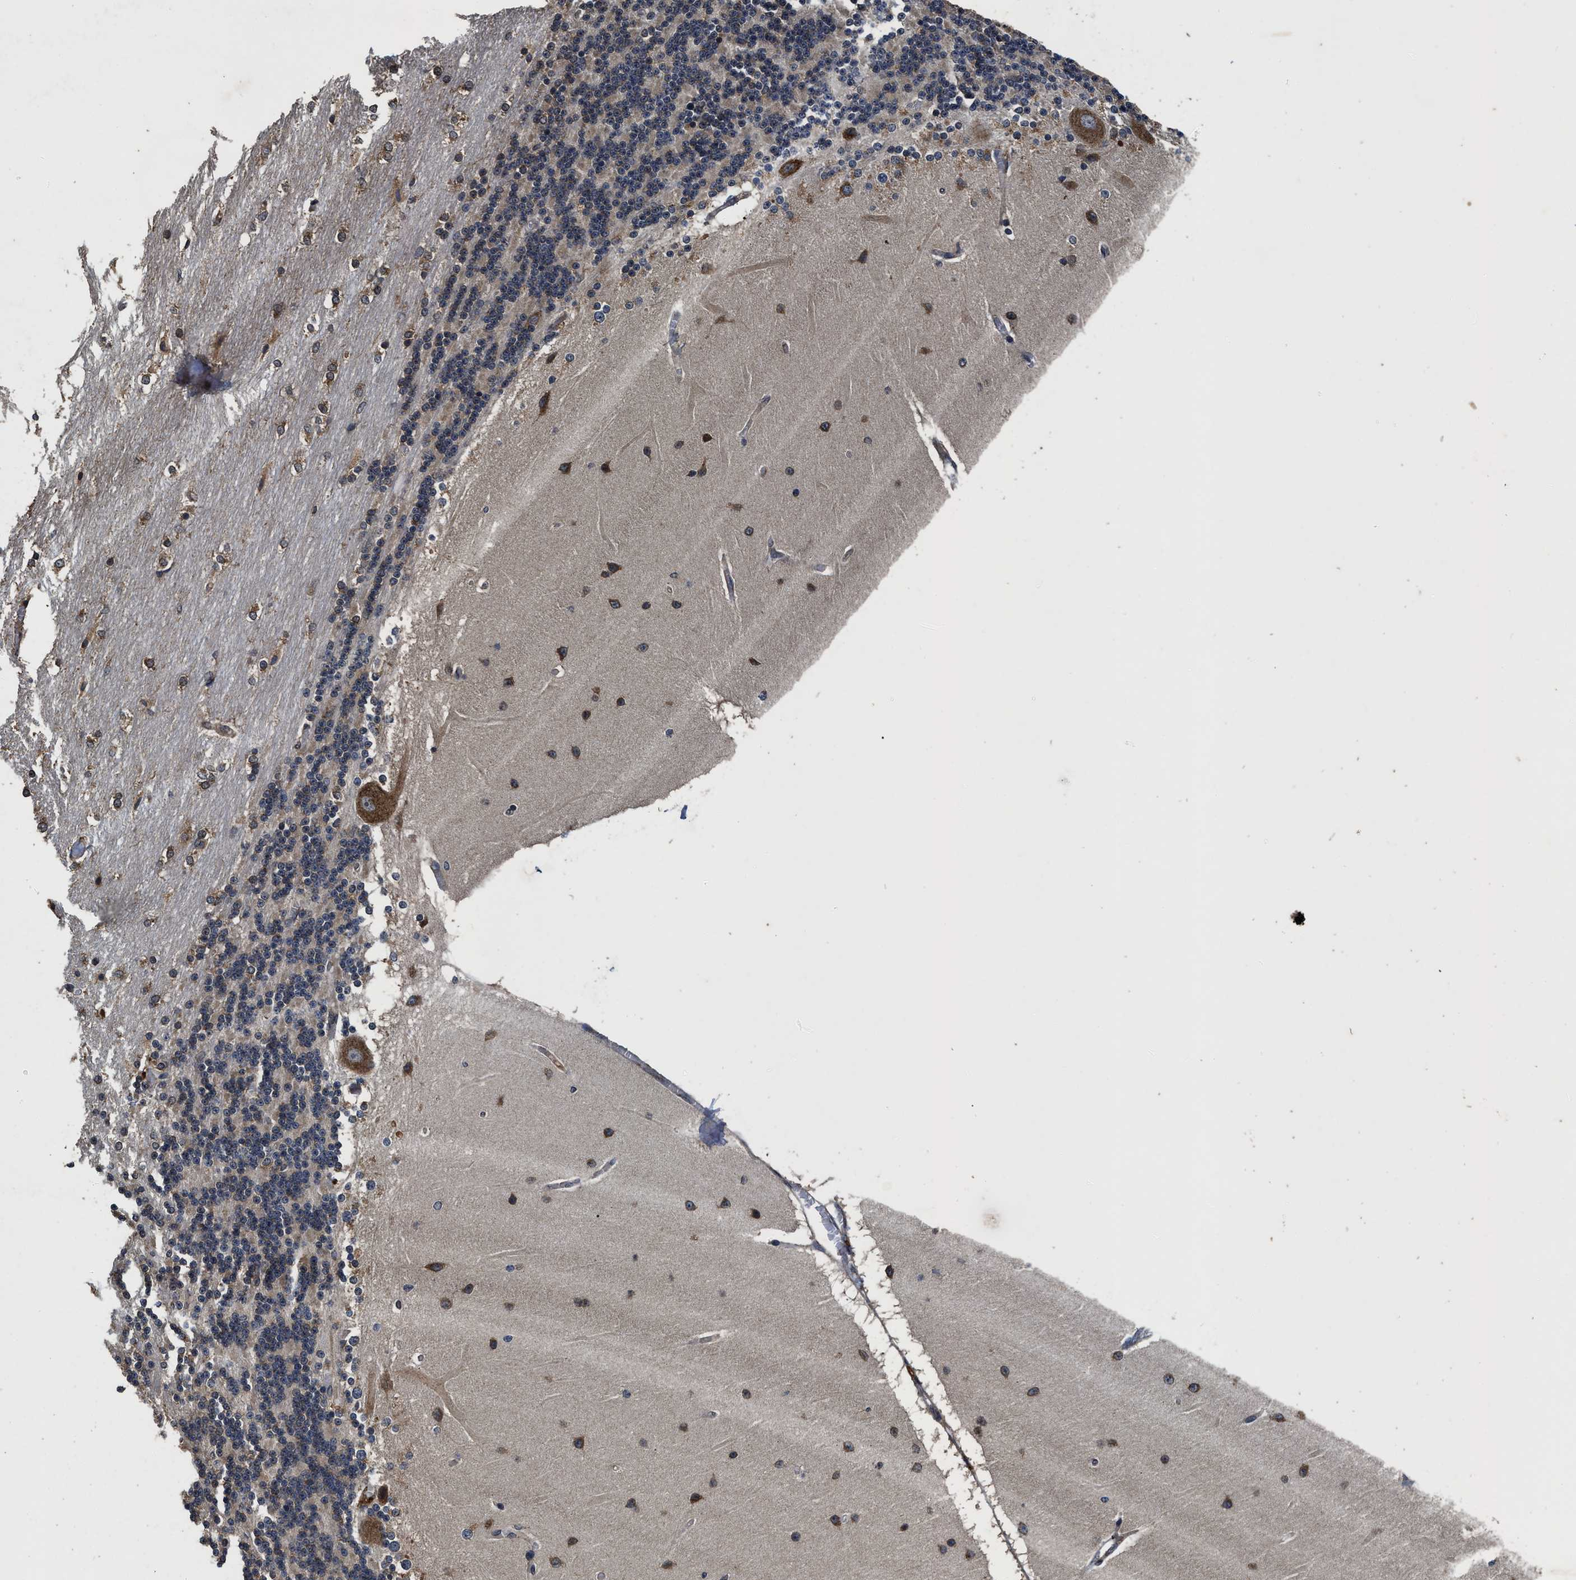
{"staining": {"intensity": "moderate", "quantity": "25%-75%", "location": "cytoplasmic/membranous"}, "tissue": "cerebellum", "cell_type": "Cells in granular layer", "image_type": "normal", "snomed": [{"axis": "morphology", "description": "Normal tissue, NOS"}, {"axis": "topography", "description": "Cerebellum"}], "caption": "A medium amount of moderate cytoplasmic/membranous staining is seen in about 25%-75% of cells in granular layer in benign cerebellum.", "gene": "EBAG9", "patient": {"sex": "female", "age": 54}}